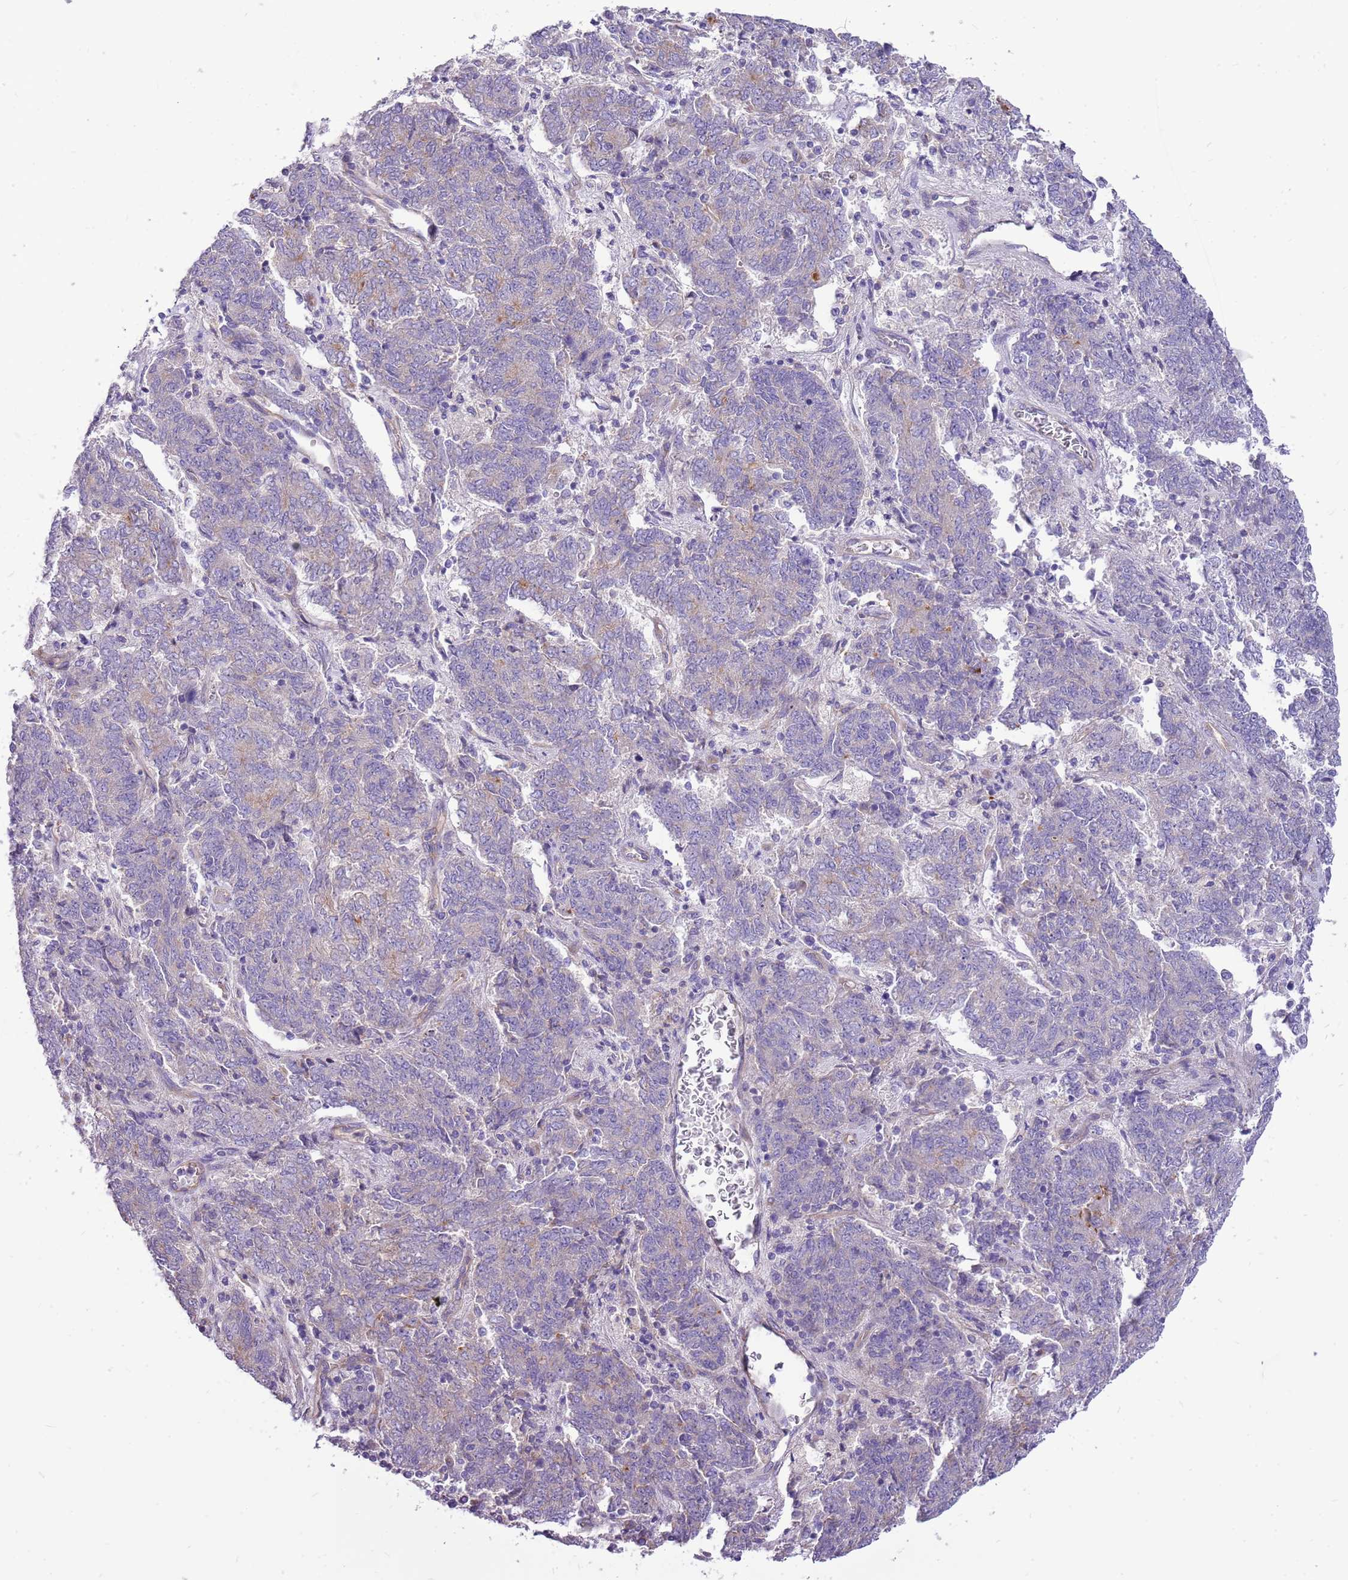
{"staining": {"intensity": "moderate", "quantity": "<25%", "location": "cytoplasmic/membranous"}, "tissue": "endometrial cancer", "cell_type": "Tumor cells", "image_type": "cancer", "snomed": [{"axis": "morphology", "description": "Adenocarcinoma, NOS"}, {"axis": "topography", "description": "Endometrium"}], "caption": "Tumor cells display low levels of moderate cytoplasmic/membranous staining in about <25% of cells in human endometrial cancer.", "gene": "NTN4", "patient": {"sex": "female", "age": 80}}